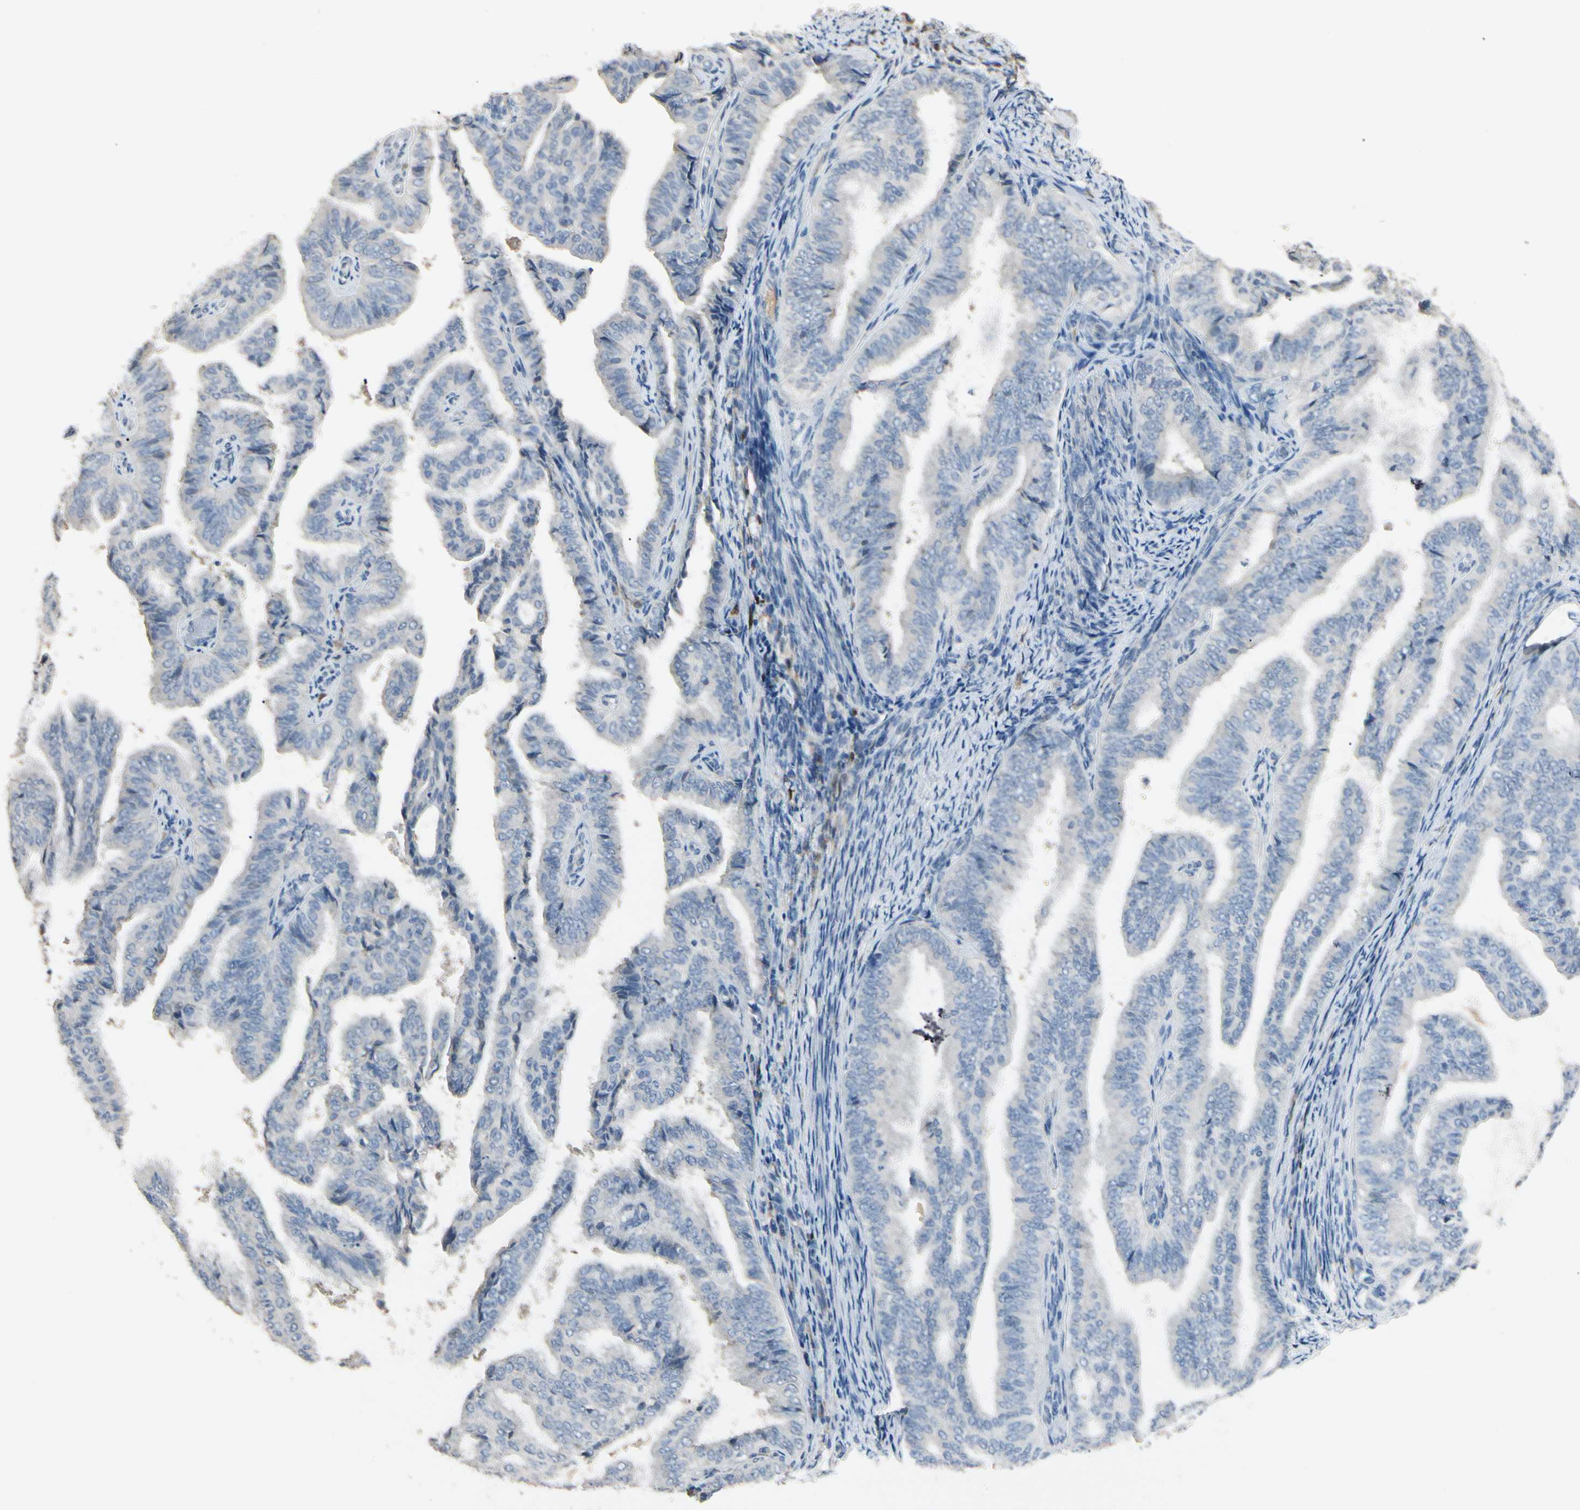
{"staining": {"intensity": "negative", "quantity": "none", "location": "none"}, "tissue": "endometrial cancer", "cell_type": "Tumor cells", "image_type": "cancer", "snomed": [{"axis": "morphology", "description": "Adenocarcinoma, NOS"}, {"axis": "topography", "description": "Endometrium"}], "caption": "IHC micrograph of adenocarcinoma (endometrial) stained for a protein (brown), which displays no expression in tumor cells.", "gene": "GNE", "patient": {"sex": "female", "age": 58}}